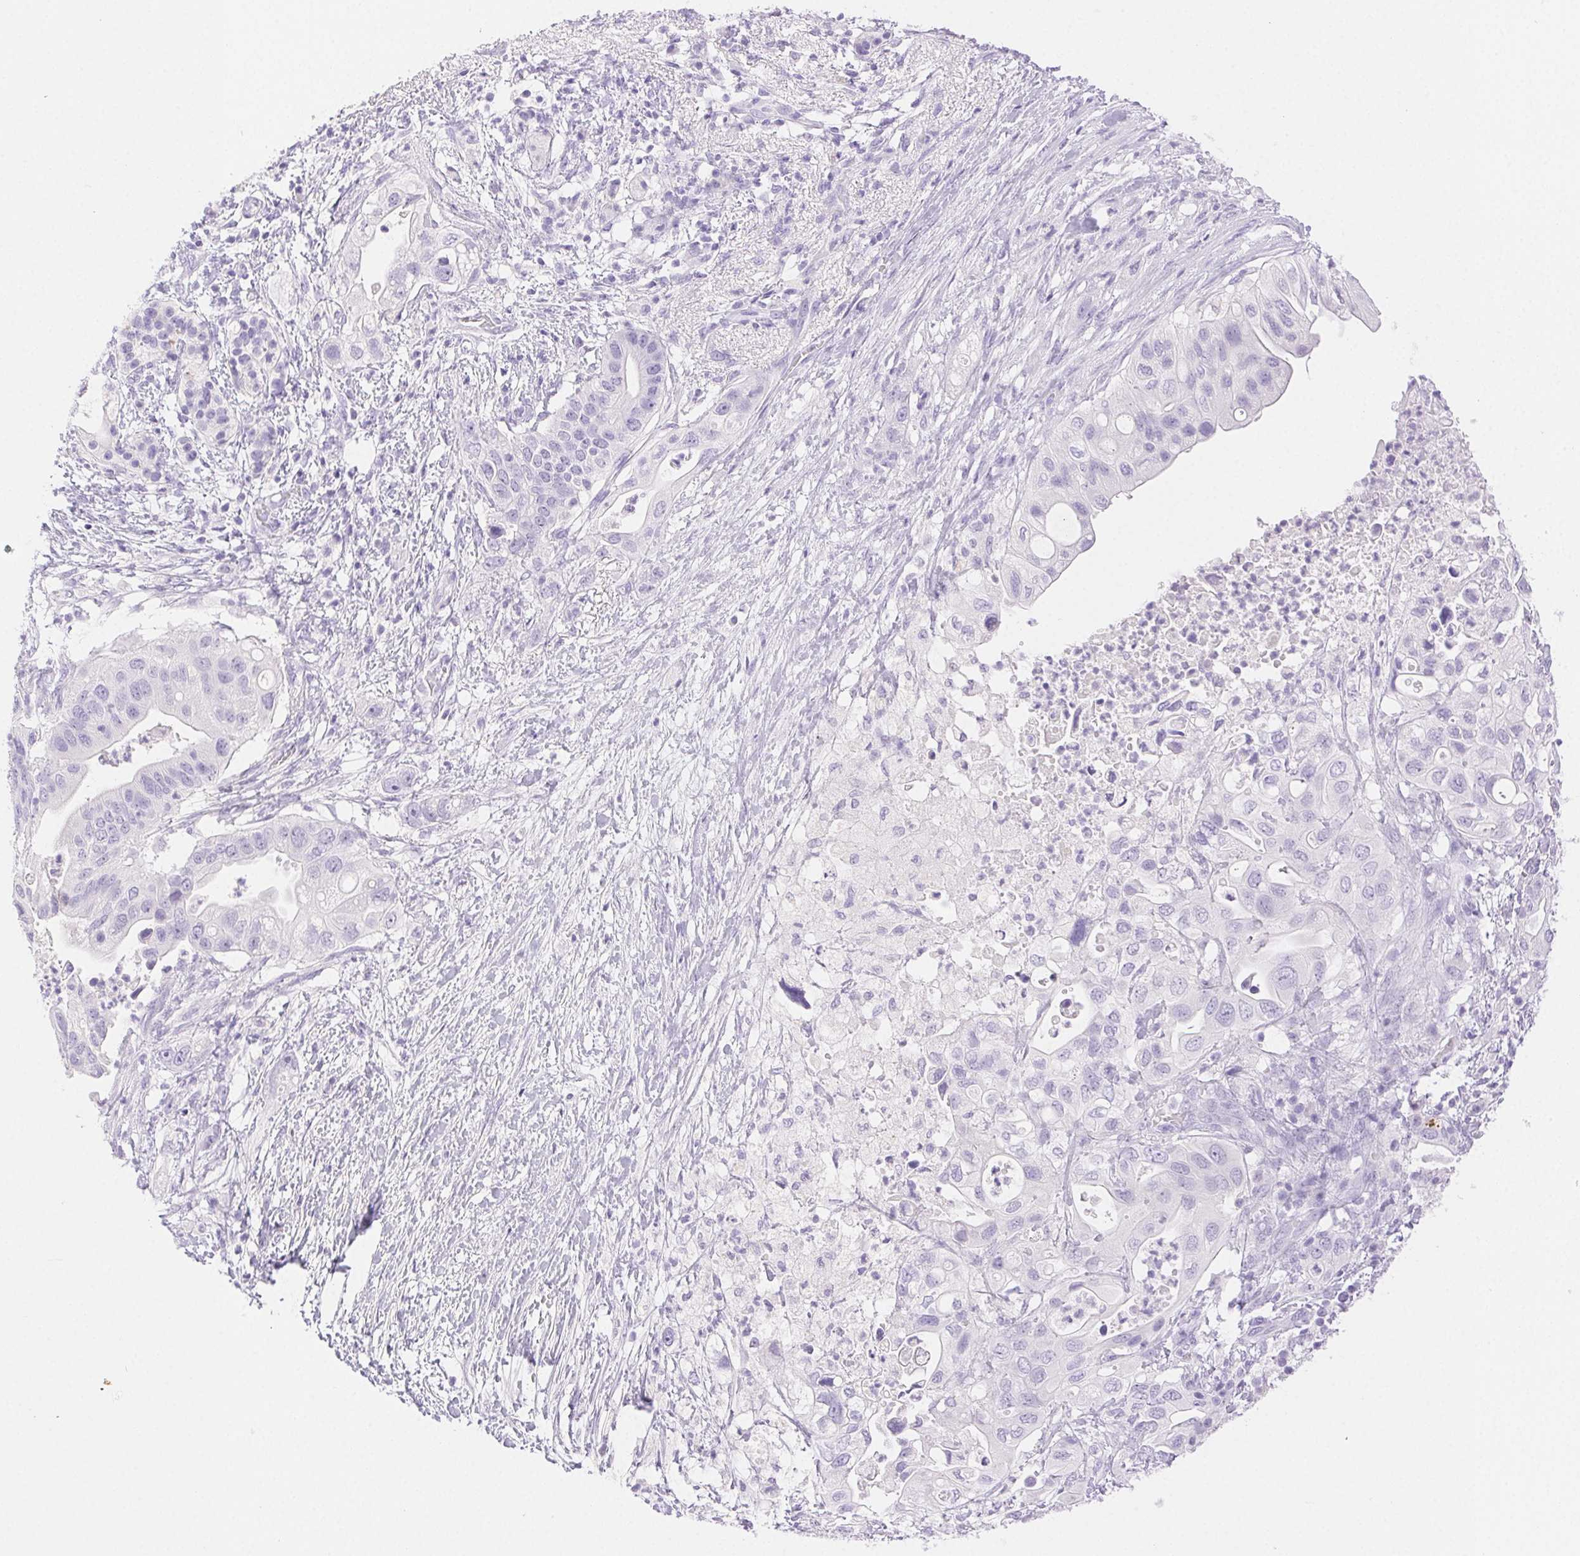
{"staining": {"intensity": "negative", "quantity": "none", "location": "none"}, "tissue": "pancreatic cancer", "cell_type": "Tumor cells", "image_type": "cancer", "snomed": [{"axis": "morphology", "description": "Adenocarcinoma, NOS"}, {"axis": "topography", "description": "Pancreas"}], "caption": "This is a image of immunohistochemistry staining of adenocarcinoma (pancreatic), which shows no positivity in tumor cells. Brightfield microscopy of IHC stained with DAB (brown) and hematoxylin (blue), captured at high magnification.", "gene": "SPACA4", "patient": {"sex": "female", "age": 72}}